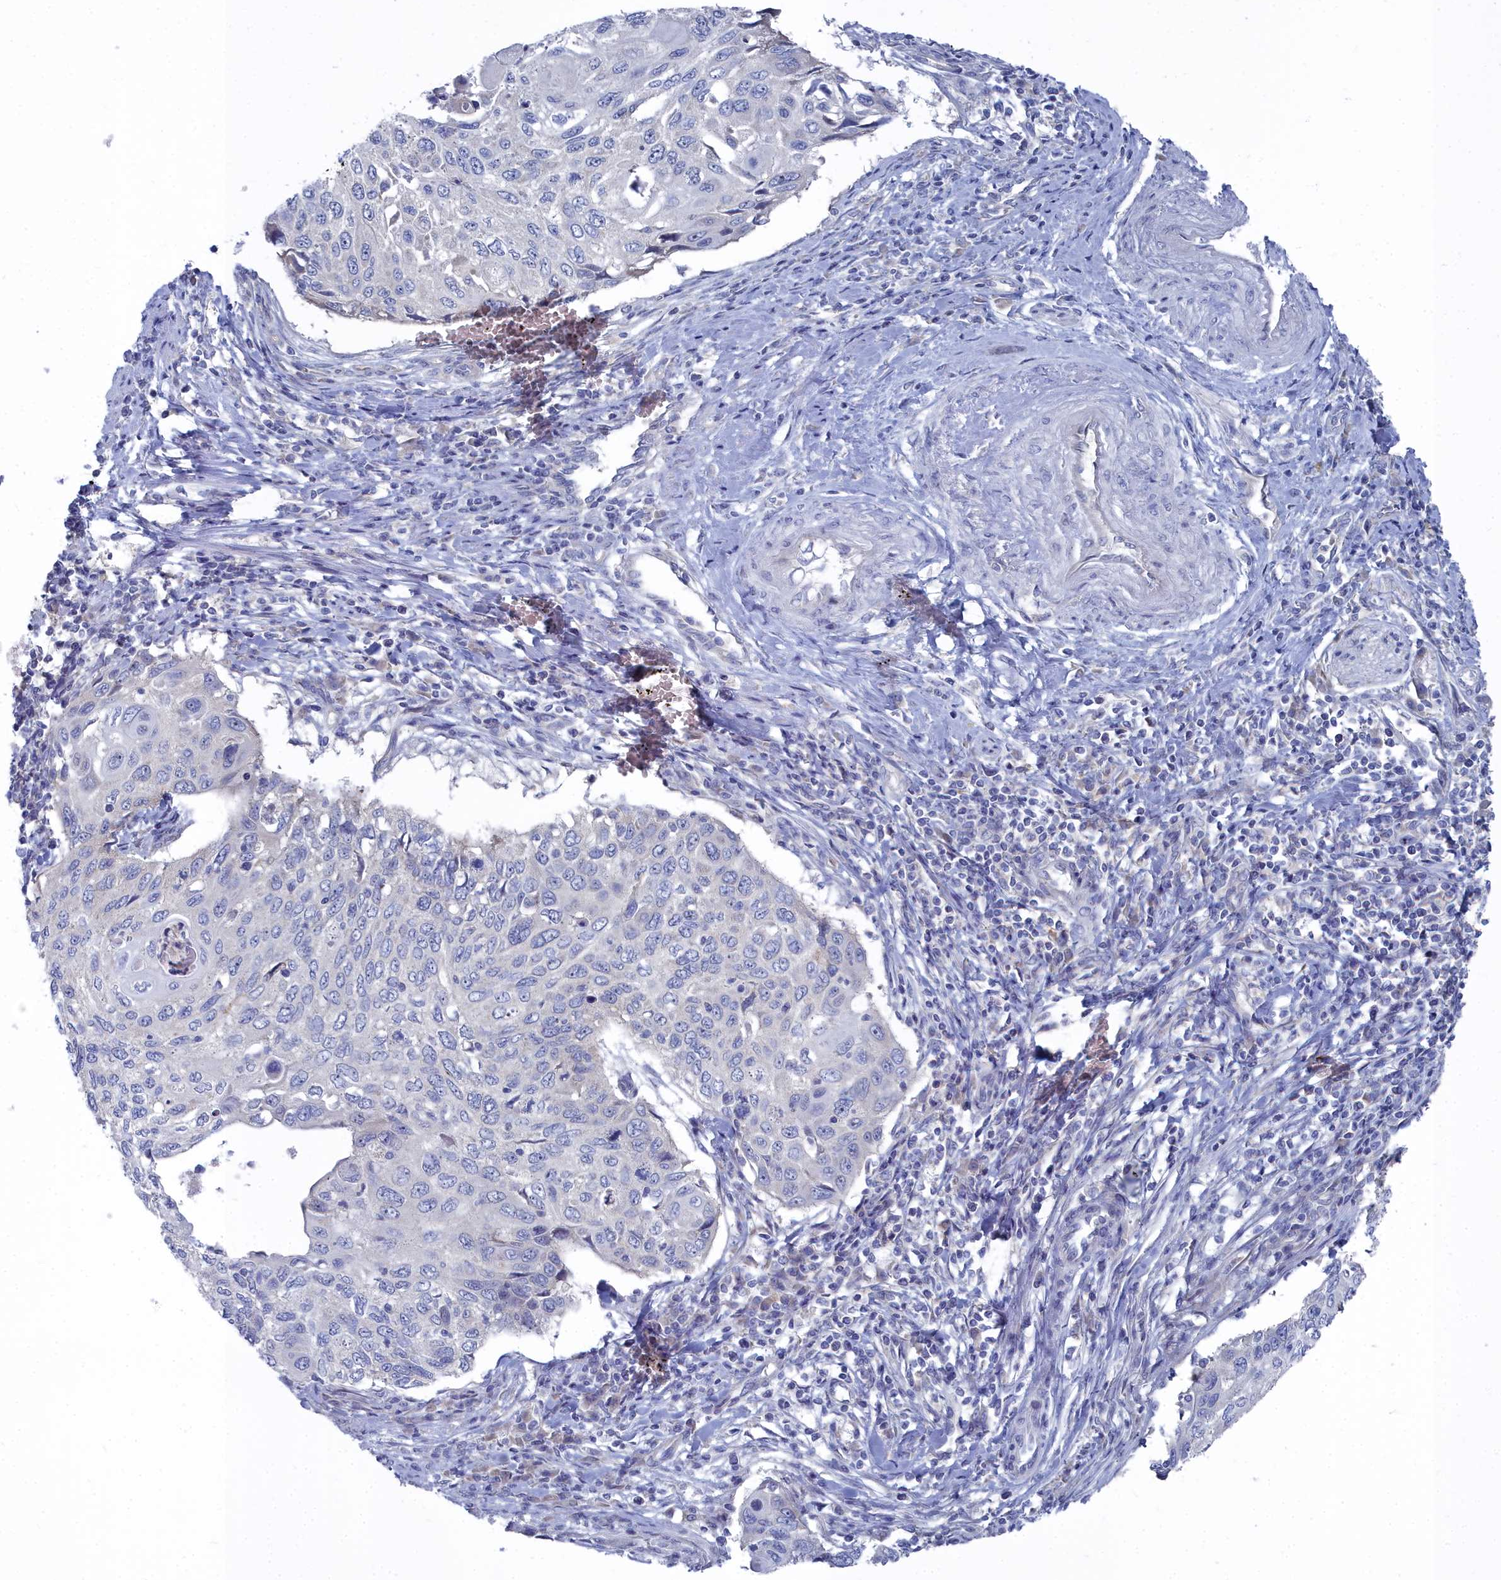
{"staining": {"intensity": "negative", "quantity": "none", "location": "none"}, "tissue": "cervical cancer", "cell_type": "Tumor cells", "image_type": "cancer", "snomed": [{"axis": "morphology", "description": "Squamous cell carcinoma, NOS"}, {"axis": "topography", "description": "Cervix"}], "caption": "DAB (3,3'-diaminobenzidine) immunohistochemical staining of human cervical cancer demonstrates no significant expression in tumor cells.", "gene": "CCDC149", "patient": {"sex": "female", "age": 70}}